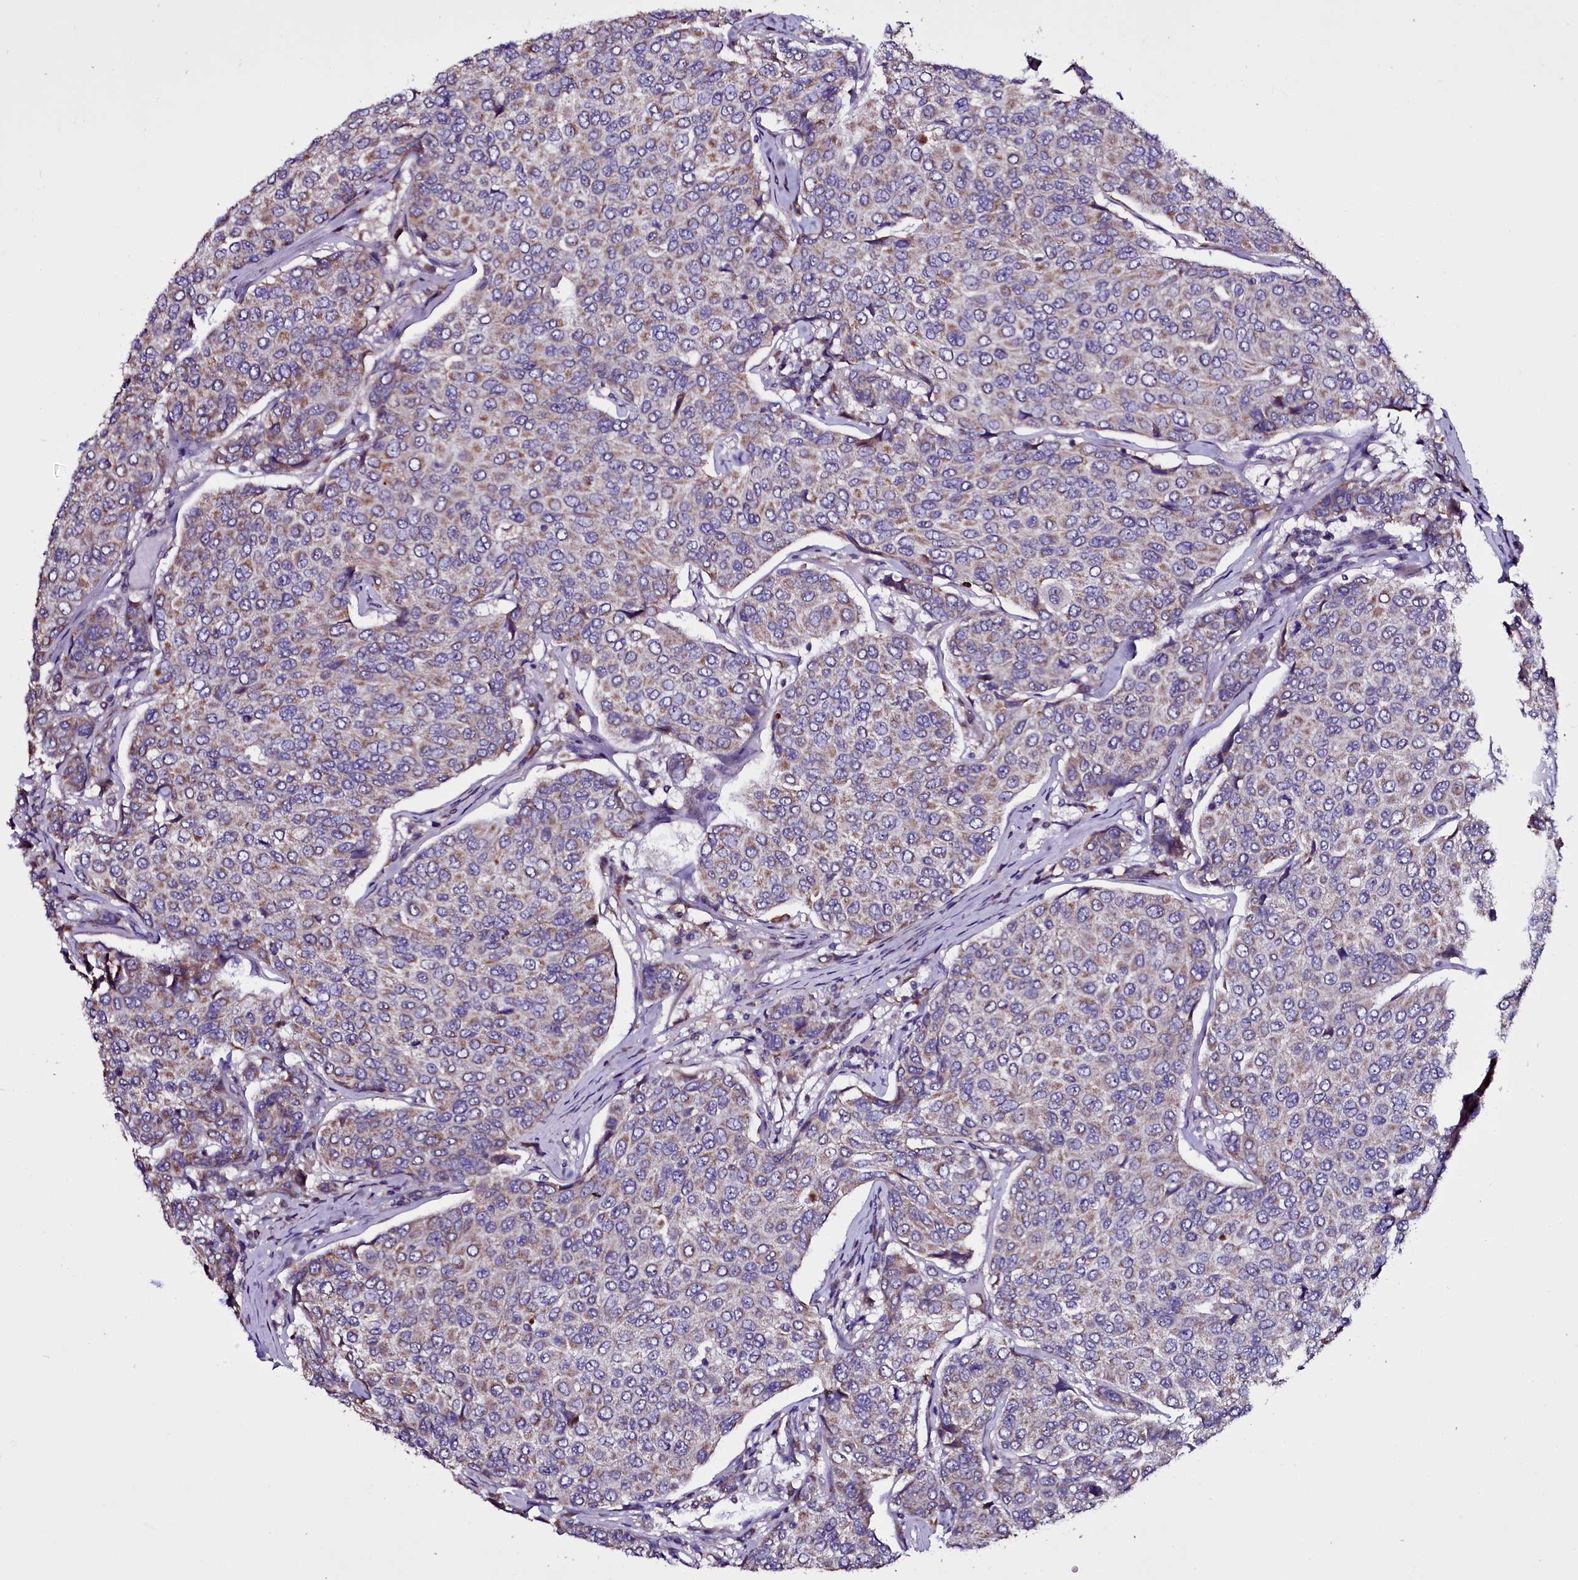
{"staining": {"intensity": "weak", "quantity": "<25%", "location": "cytoplasmic/membranous"}, "tissue": "breast cancer", "cell_type": "Tumor cells", "image_type": "cancer", "snomed": [{"axis": "morphology", "description": "Duct carcinoma"}, {"axis": "topography", "description": "Breast"}], "caption": "Tumor cells show no significant expression in breast cancer.", "gene": "NAA80", "patient": {"sex": "female", "age": 55}}